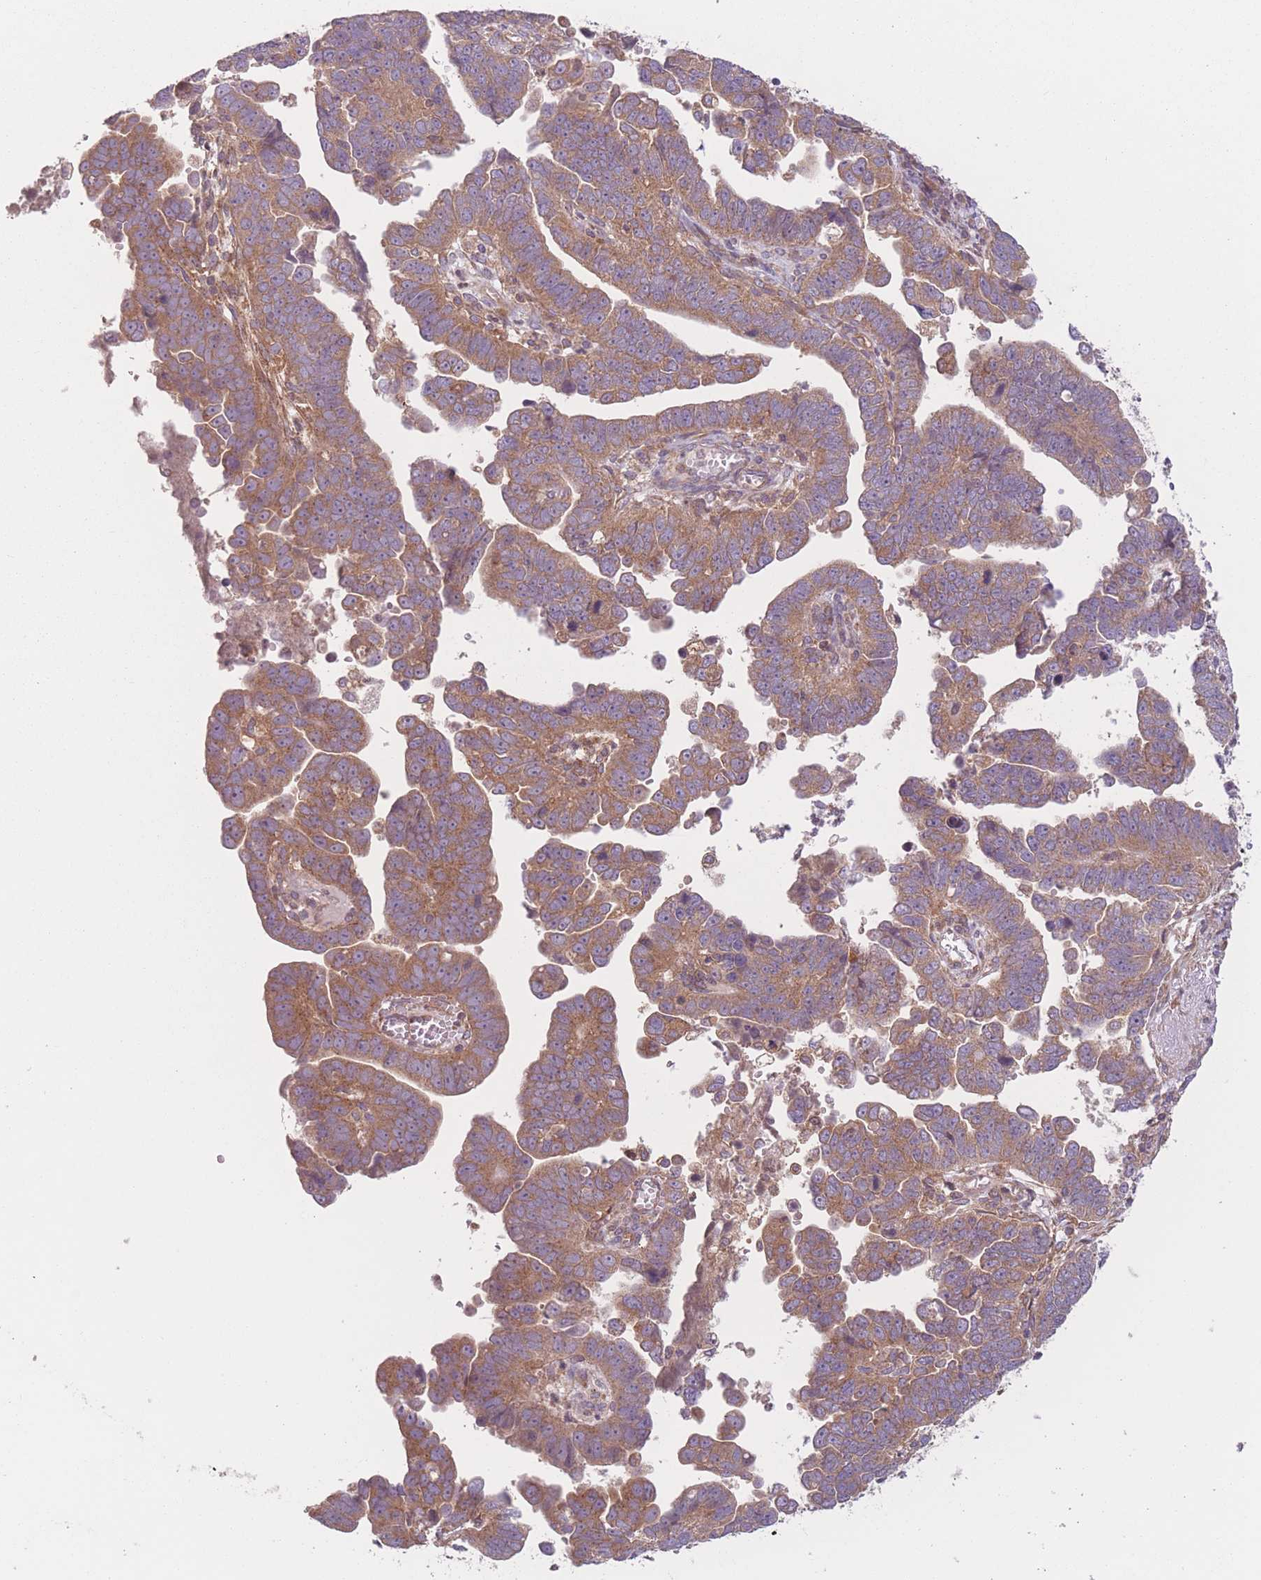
{"staining": {"intensity": "moderate", "quantity": ">75%", "location": "cytoplasmic/membranous"}, "tissue": "endometrial cancer", "cell_type": "Tumor cells", "image_type": "cancer", "snomed": [{"axis": "morphology", "description": "Adenocarcinoma, NOS"}, {"axis": "topography", "description": "Endometrium"}], "caption": "Moderate cytoplasmic/membranous positivity for a protein is appreciated in approximately >75% of tumor cells of adenocarcinoma (endometrial) using immunohistochemistry (IHC).", "gene": "WASHC2A", "patient": {"sex": "female", "age": 75}}